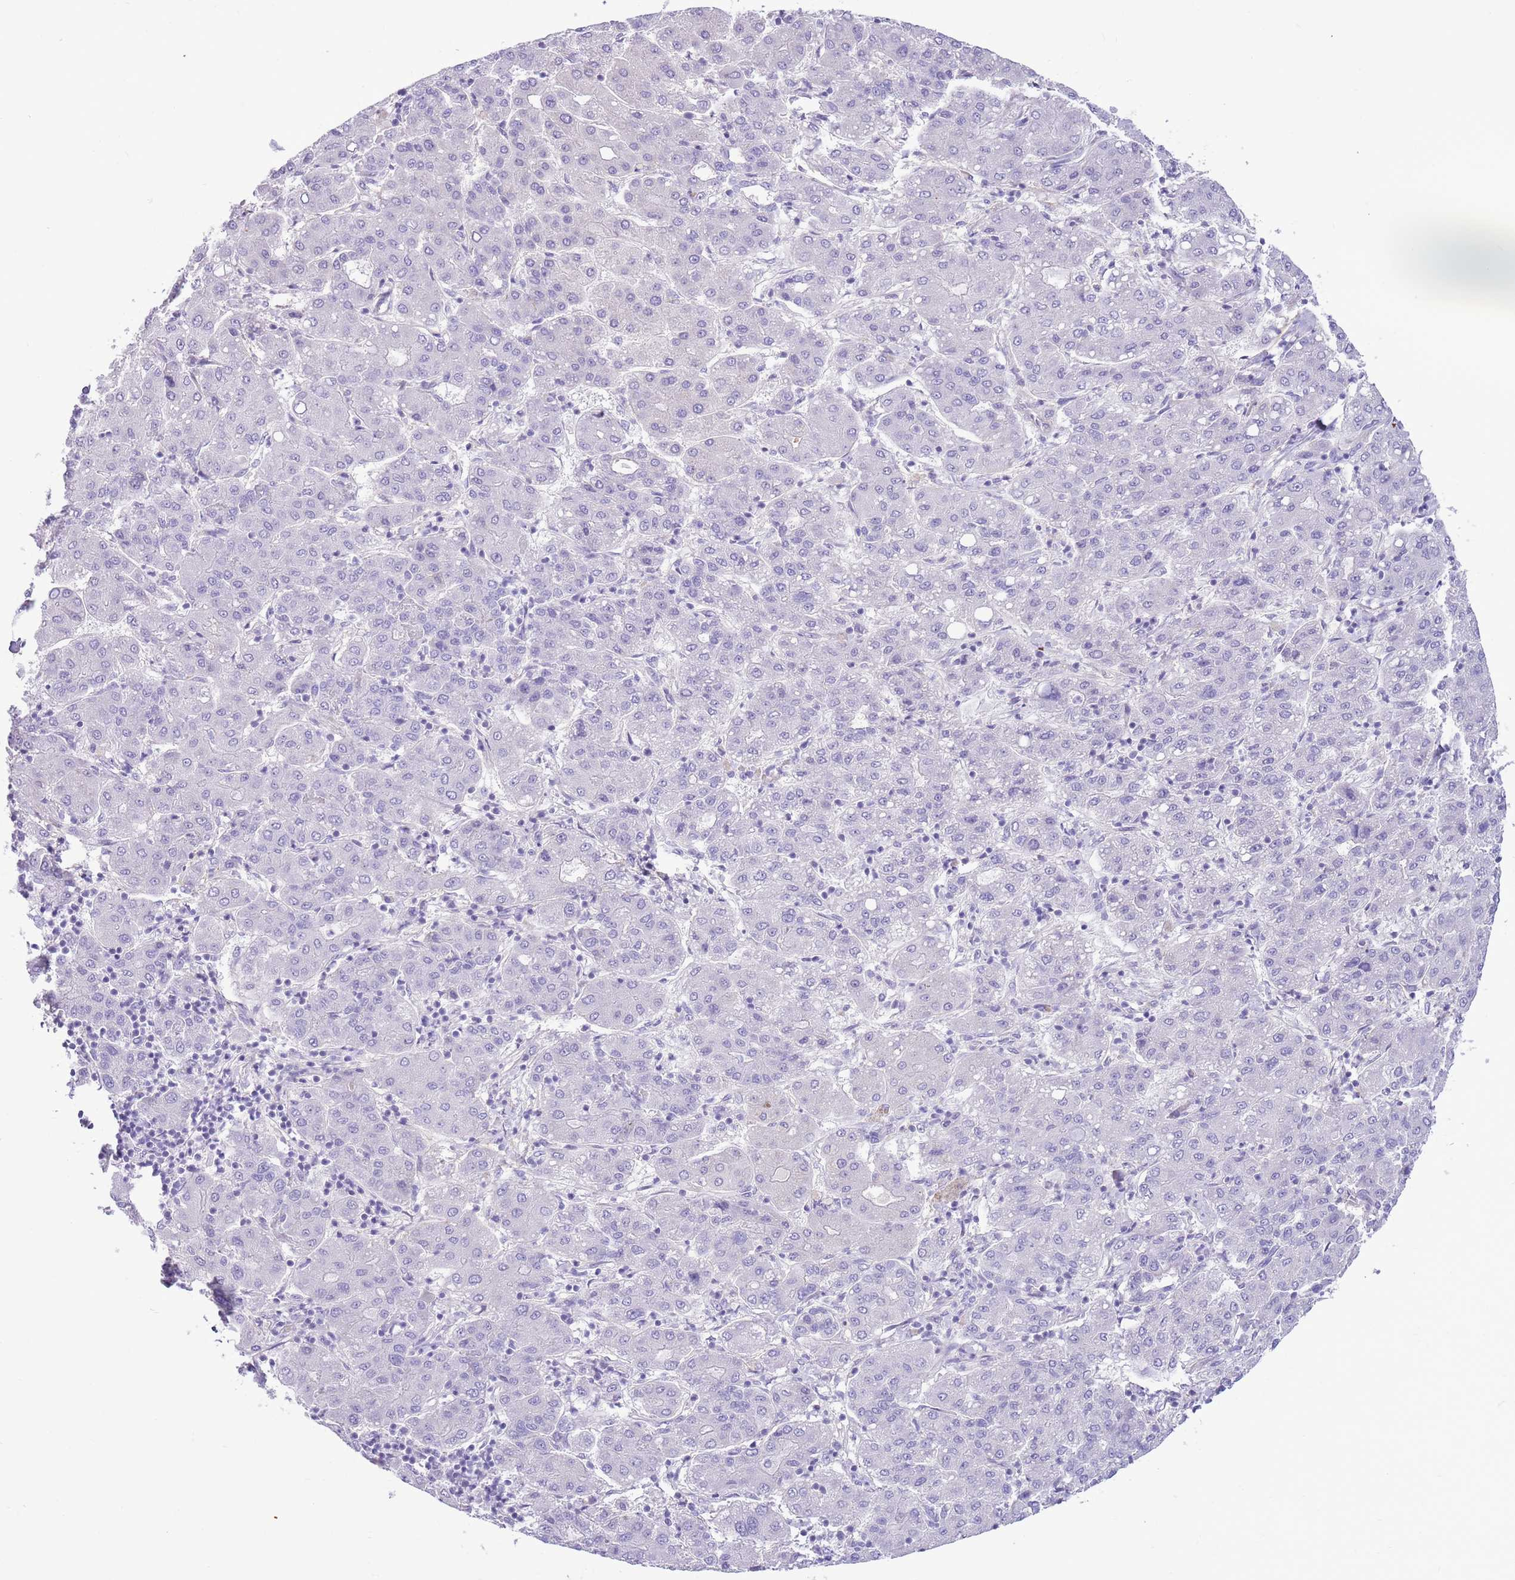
{"staining": {"intensity": "negative", "quantity": "none", "location": "none"}, "tissue": "liver cancer", "cell_type": "Tumor cells", "image_type": "cancer", "snomed": [{"axis": "morphology", "description": "Carcinoma, Hepatocellular, NOS"}, {"axis": "topography", "description": "Liver"}], "caption": "There is no significant expression in tumor cells of liver cancer (hepatocellular carcinoma).", "gene": "ZC4H2", "patient": {"sex": "male", "age": 65}}